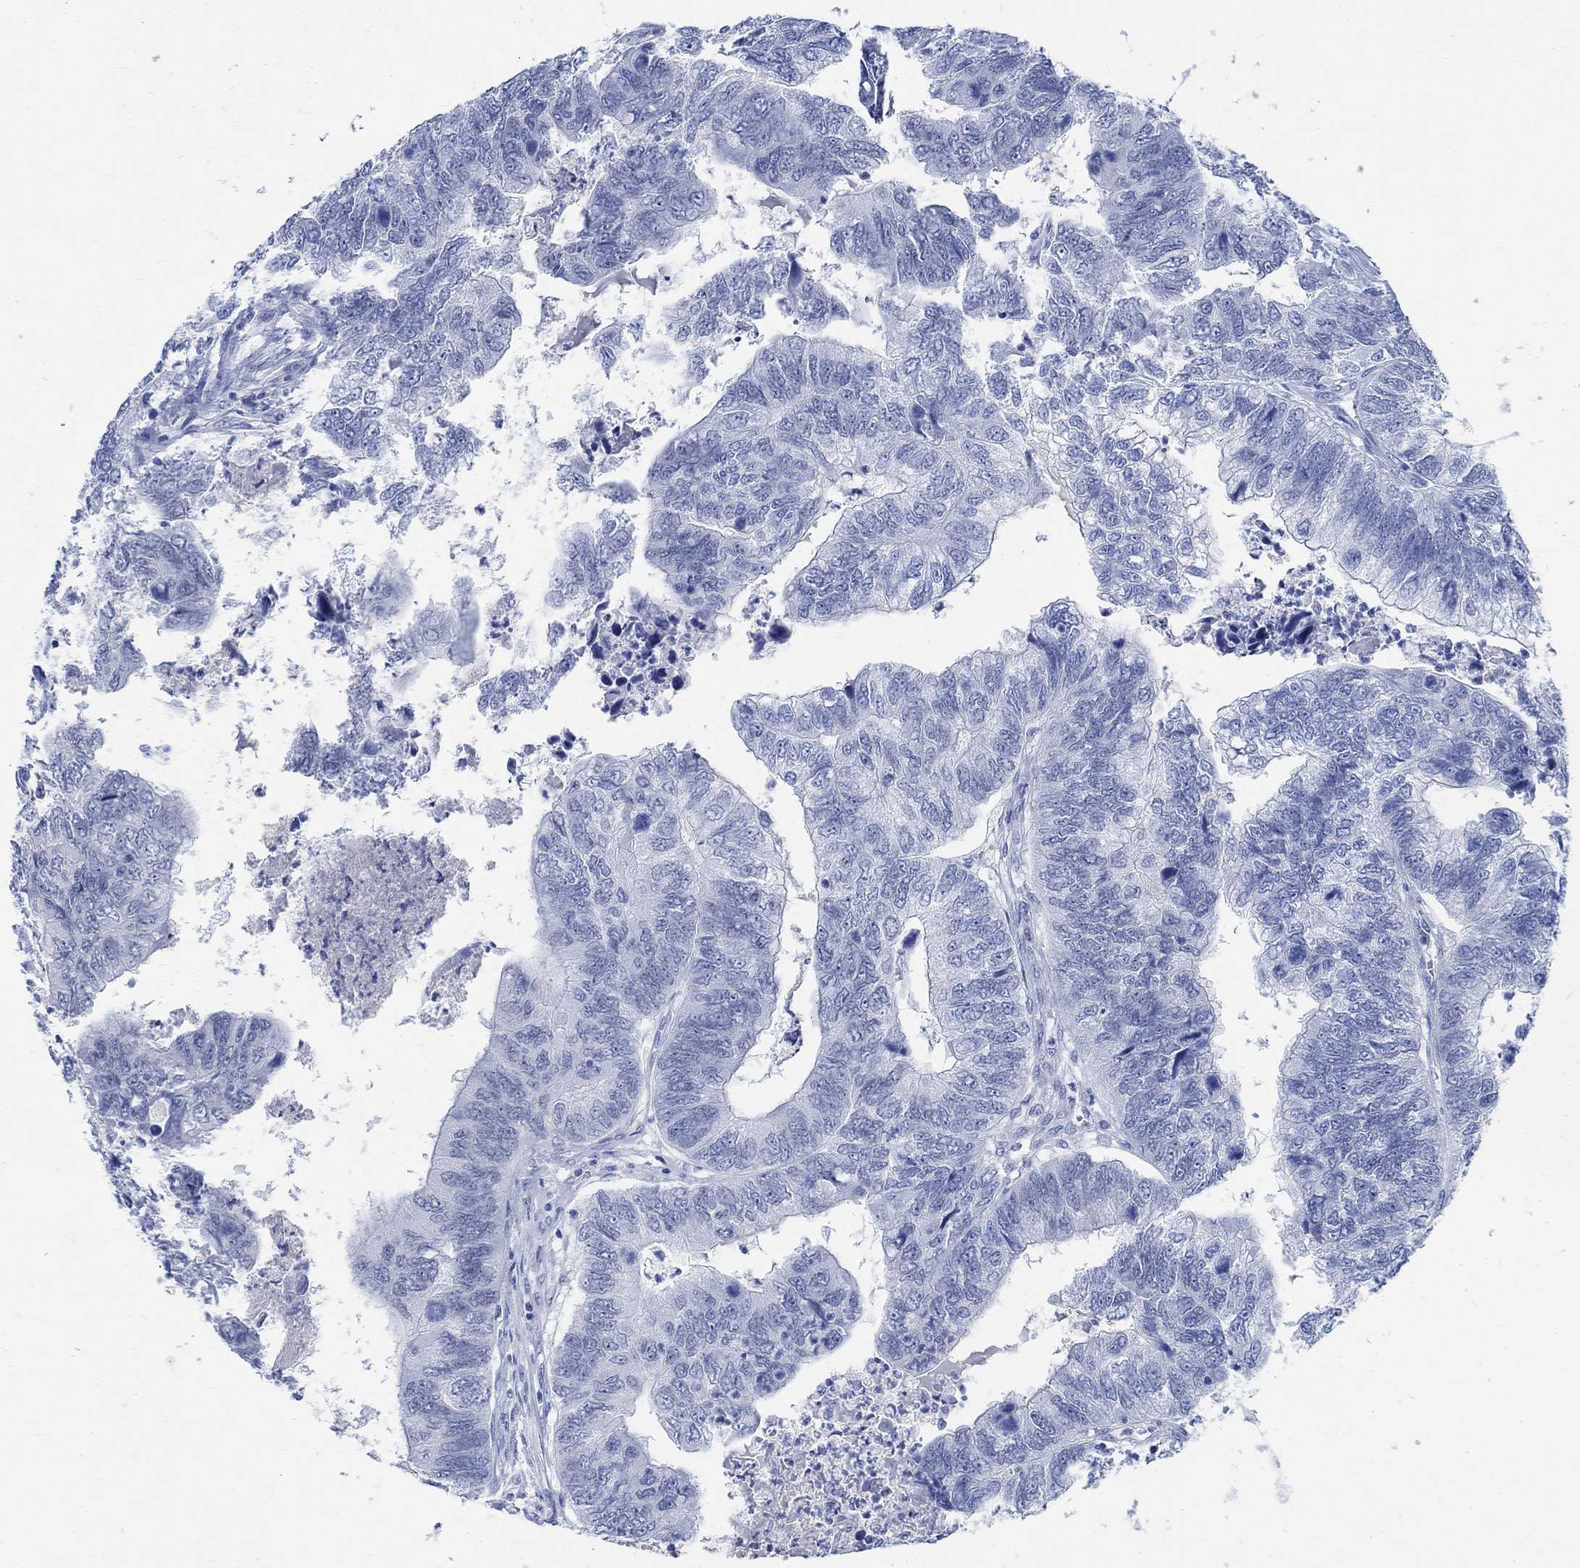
{"staining": {"intensity": "negative", "quantity": "none", "location": "none"}, "tissue": "colorectal cancer", "cell_type": "Tumor cells", "image_type": "cancer", "snomed": [{"axis": "morphology", "description": "Adenocarcinoma, NOS"}, {"axis": "topography", "description": "Colon"}], "caption": "Colorectal adenocarcinoma stained for a protein using IHC reveals no expression tumor cells.", "gene": "CAMK2N1", "patient": {"sex": "female", "age": 67}}